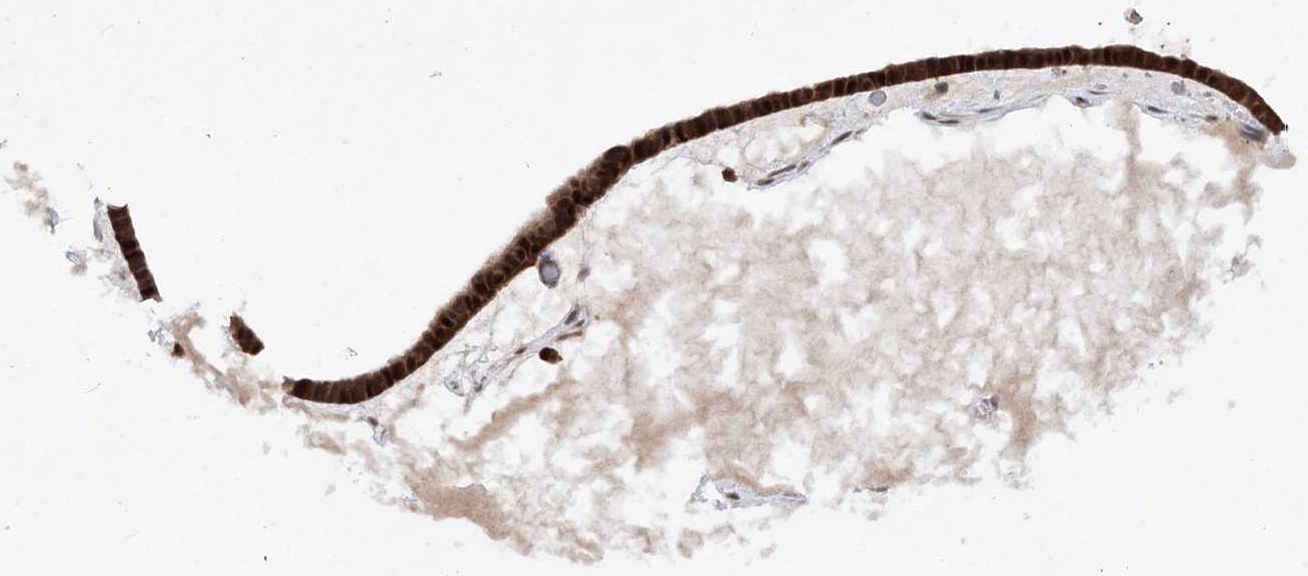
{"staining": {"intensity": "strong", "quantity": ">75%", "location": "cytoplasmic/membranous,nuclear"}, "tissue": "ovarian cancer", "cell_type": "Tumor cells", "image_type": "cancer", "snomed": [{"axis": "morphology", "description": "Cystadenocarcinoma, serous, NOS"}, {"axis": "topography", "description": "Ovary"}], "caption": "An image of ovarian serous cystadenocarcinoma stained for a protein exhibits strong cytoplasmic/membranous and nuclear brown staining in tumor cells.", "gene": "NIF3L1", "patient": {"sex": "female", "age": 56}}